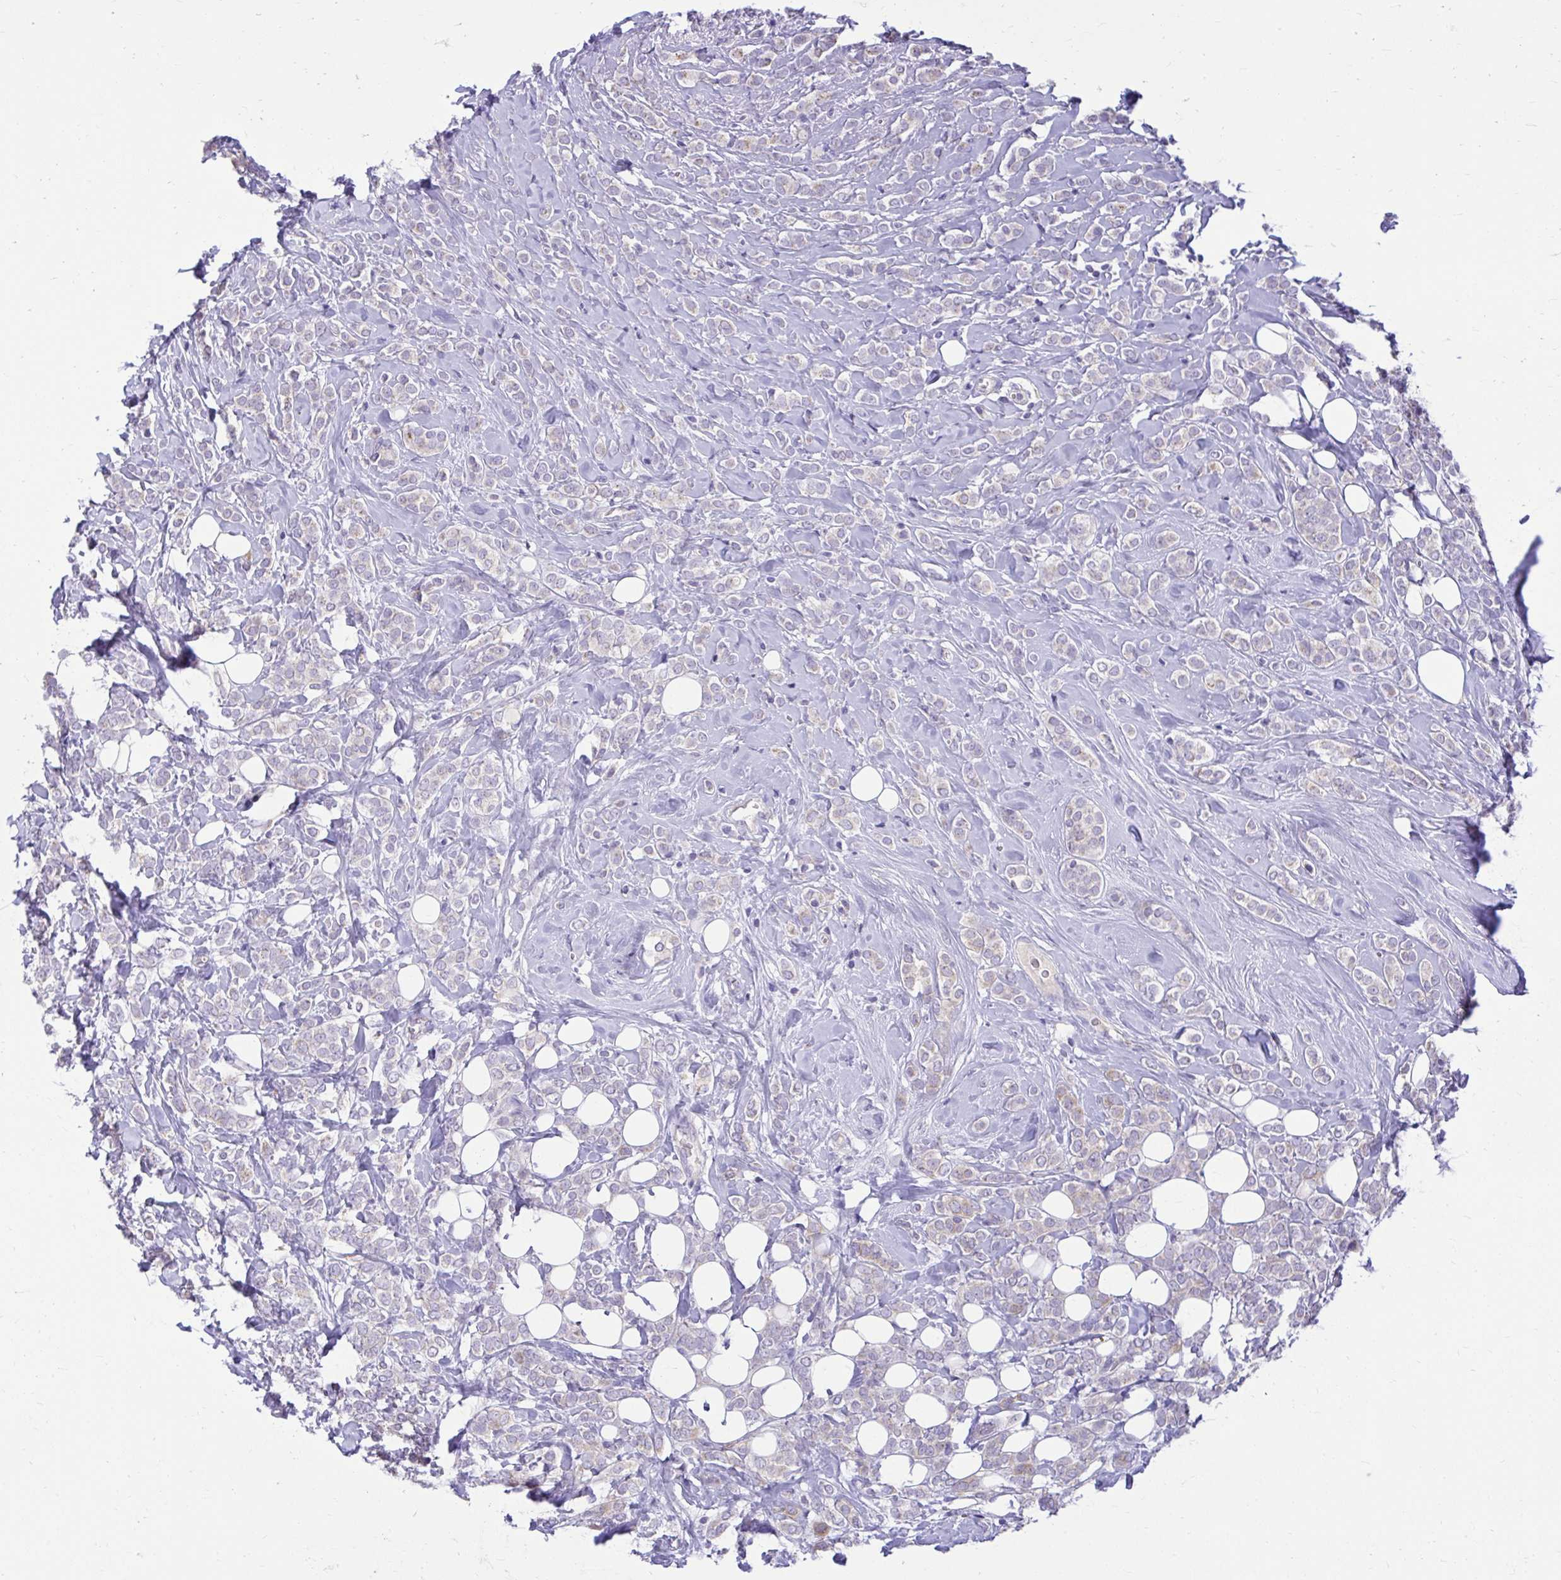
{"staining": {"intensity": "negative", "quantity": "none", "location": "none"}, "tissue": "breast cancer", "cell_type": "Tumor cells", "image_type": "cancer", "snomed": [{"axis": "morphology", "description": "Lobular carcinoma"}, {"axis": "topography", "description": "Breast"}], "caption": "Micrograph shows no protein positivity in tumor cells of lobular carcinoma (breast) tissue.", "gene": "PKN3", "patient": {"sex": "female", "age": 49}}